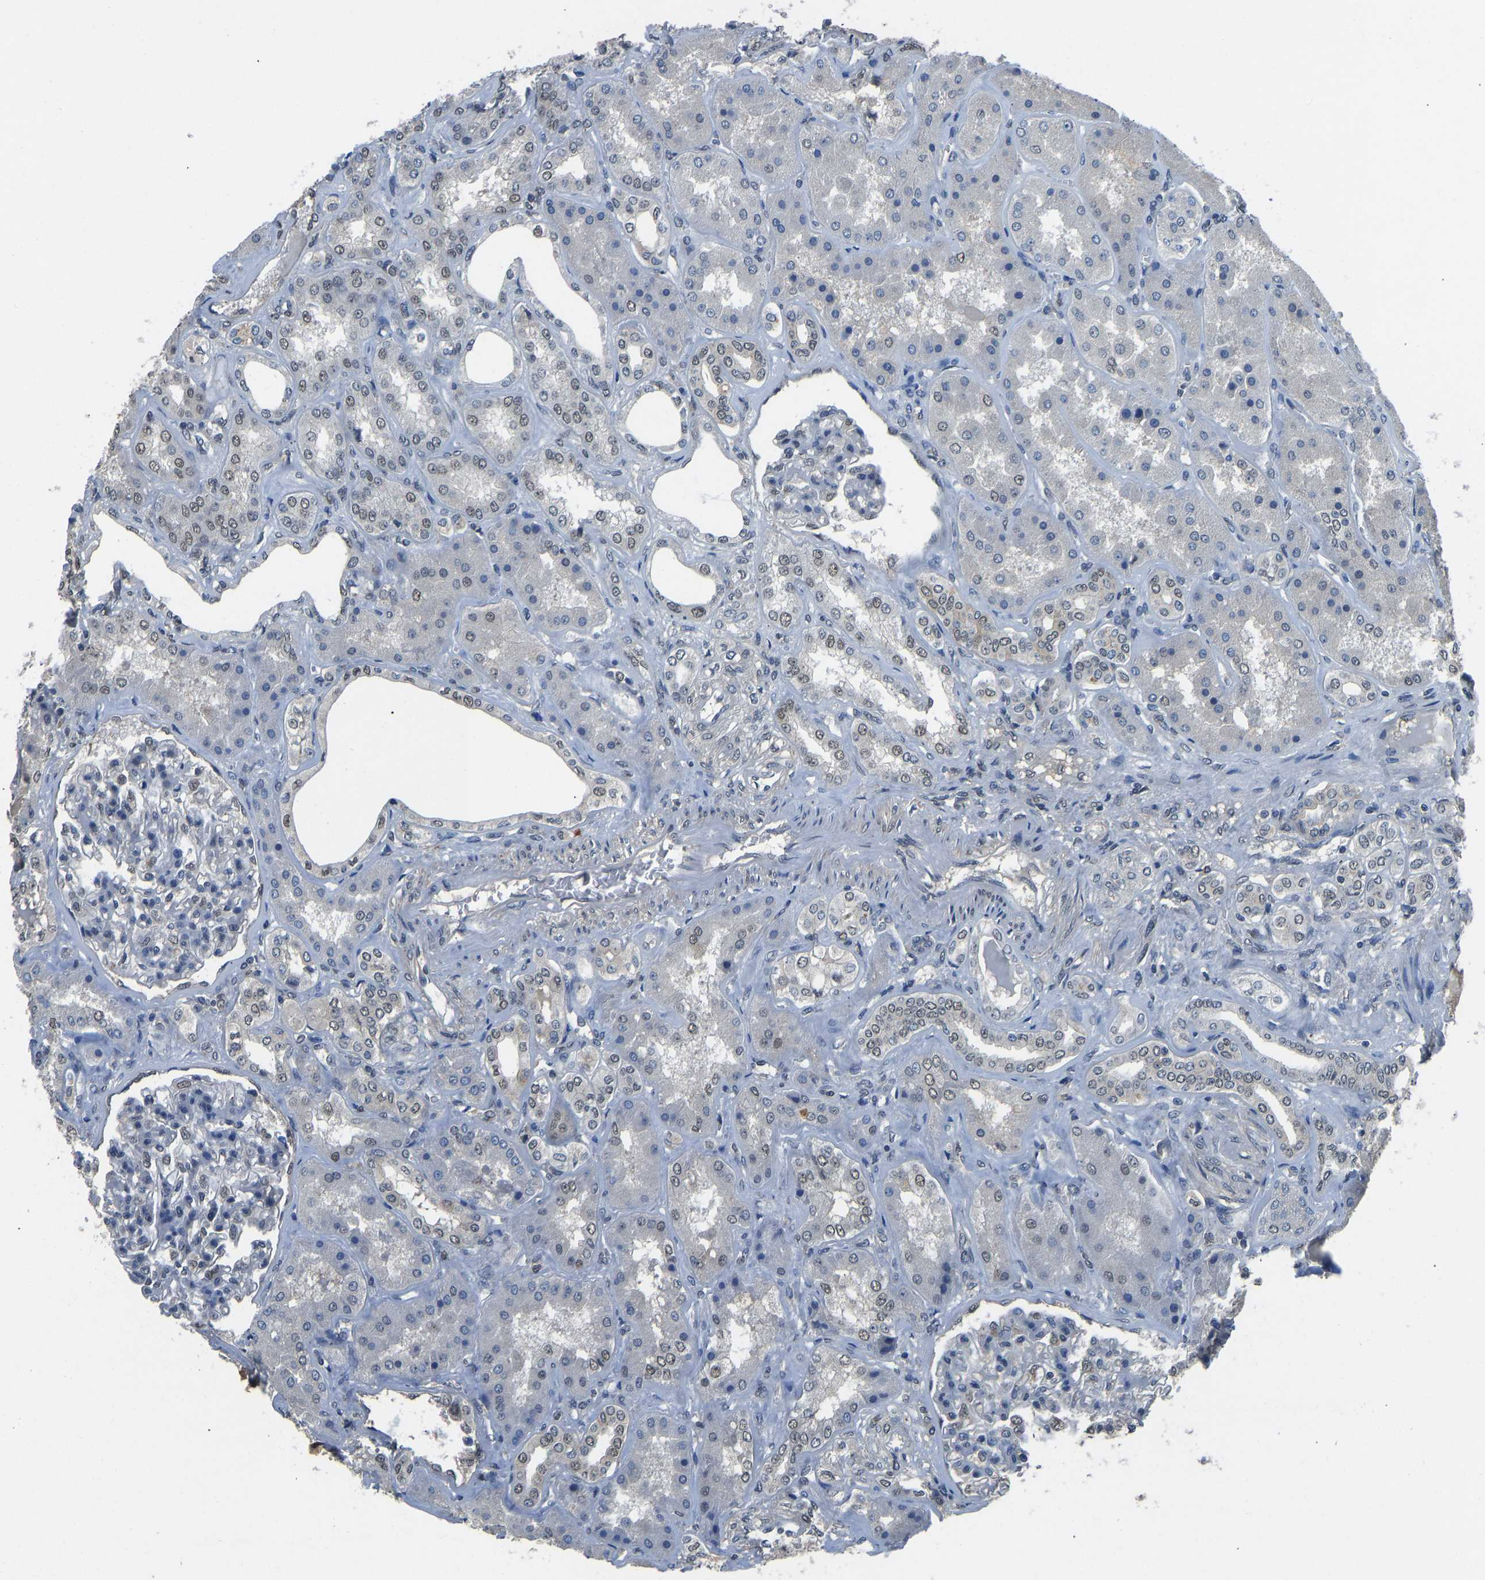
{"staining": {"intensity": "negative", "quantity": "none", "location": "none"}, "tissue": "kidney", "cell_type": "Cells in glomeruli", "image_type": "normal", "snomed": [{"axis": "morphology", "description": "Normal tissue, NOS"}, {"axis": "topography", "description": "Kidney"}], "caption": "Immunohistochemistry image of normal human kidney stained for a protein (brown), which reveals no positivity in cells in glomeruli.", "gene": "TOX4", "patient": {"sex": "female", "age": 56}}